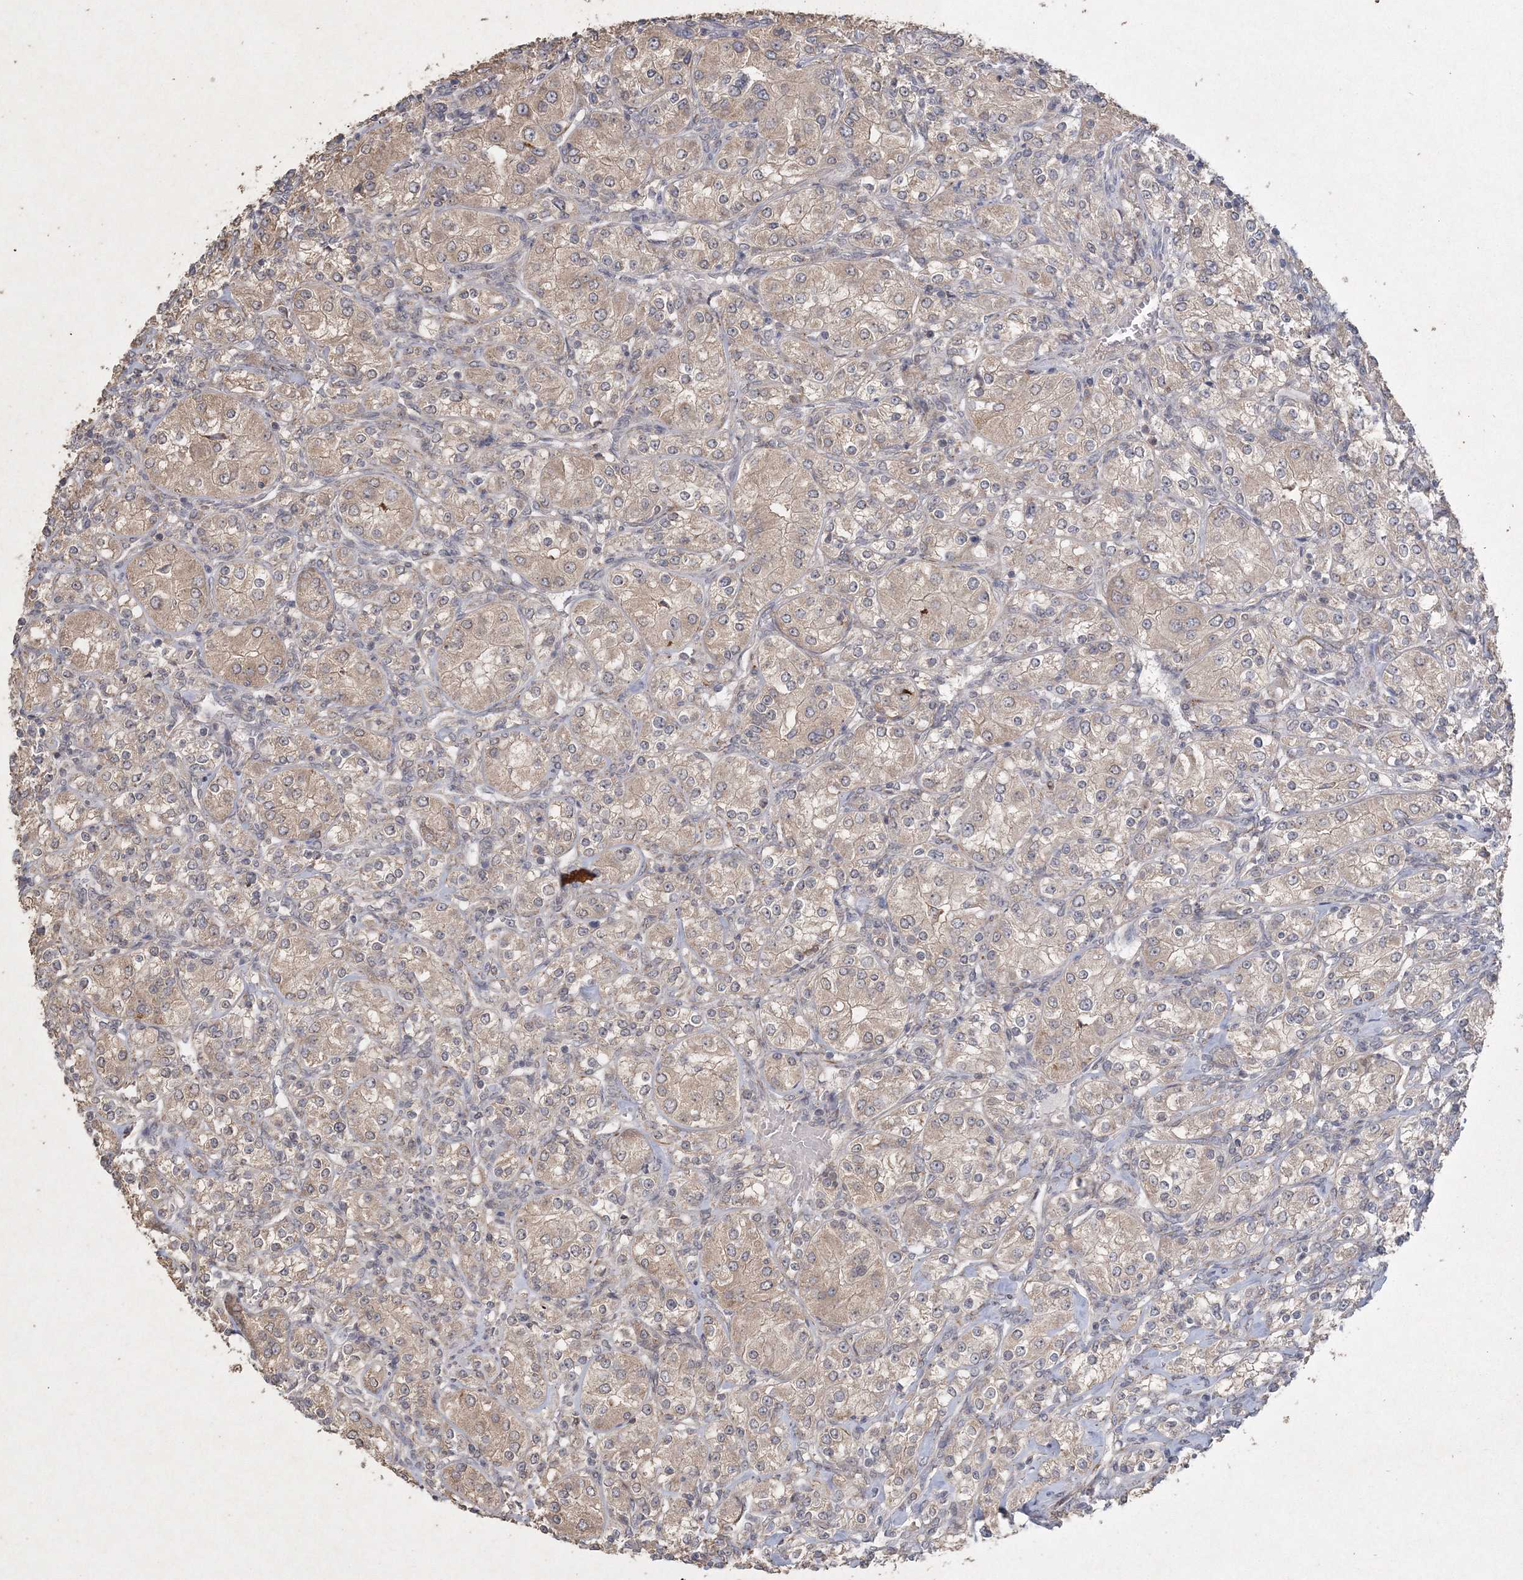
{"staining": {"intensity": "weak", "quantity": ">75%", "location": "cytoplasmic/membranous"}, "tissue": "renal cancer", "cell_type": "Tumor cells", "image_type": "cancer", "snomed": [{"axis": "morphology", "description": "Adenocarcinoma, NOS"}, {"axis": "topography", "description": "Kidney"}], "caption": "Tumor cells reveal low levels of weak cytoplasmic/membranous expression in approximately >75% of cells in human renal adenocarcinoma.", "gene": "UIMC1", "patient": {"sex": "male", "age": 77}}